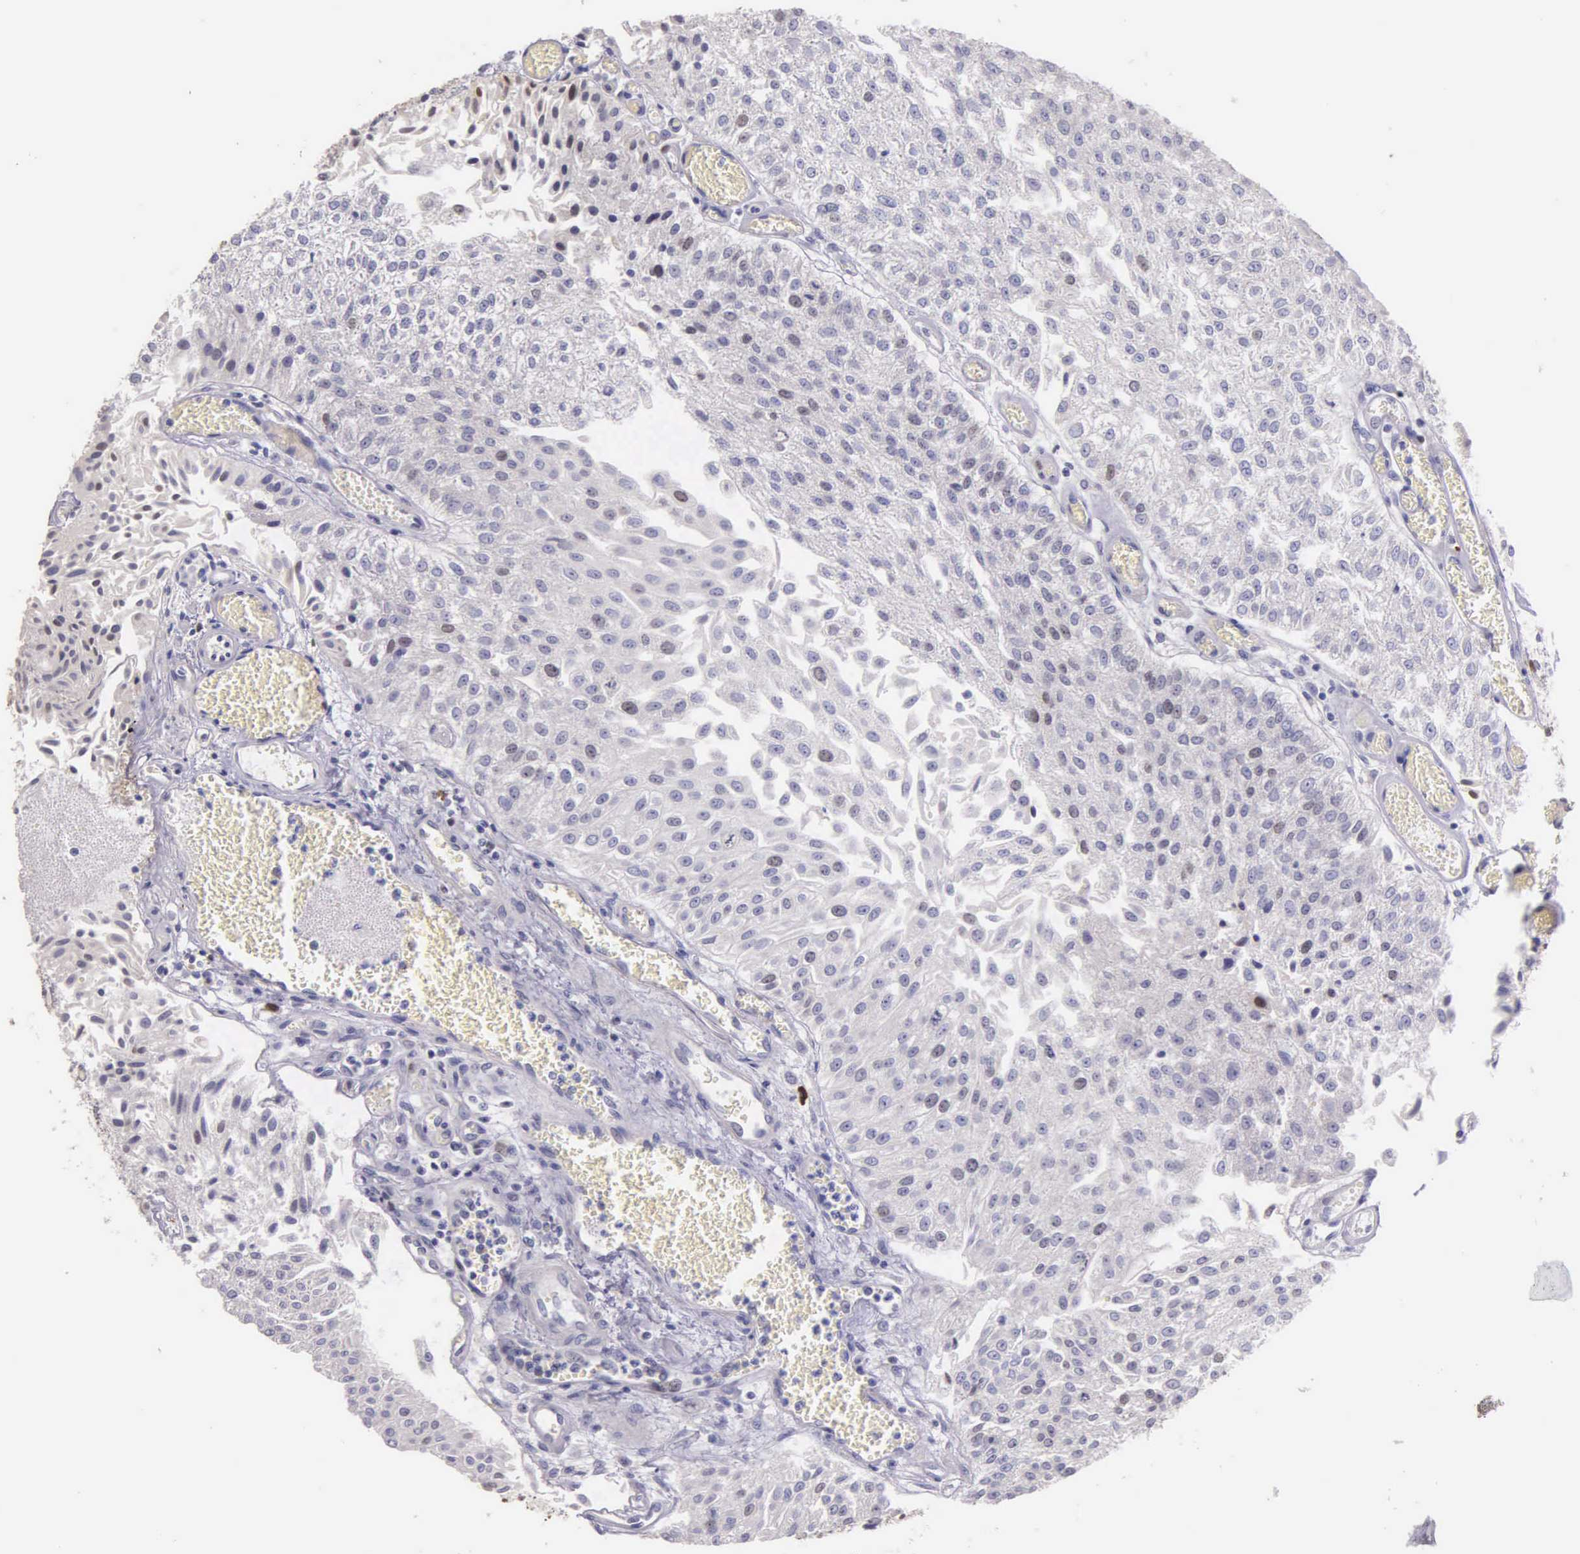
{"staining": {"intensity": "weak", "quantity": "<25%", "location": "nuclear"}, "tissue": "urothelial cancer", "cell_type": "Tumor cells", "image_type": "cancer", "snomed": [{"axis": "morphology", "description": "Urothelial carcinoma, Low grade"}, {"axis": "topography", "description": "Urinary bladder"}], "caption": "Immunohistochemistry (IHC) image of neoplastic tissue: human urothelial carcinoma (low-grade) stained with DAB (3,3'-diaminobenzidine) shows no significant protein staining in tumor cells. The staining is performed using DAB (3,3'-diaminobenzidine) brown chromogen with nuclei counter-stained in using hematoxylin.", "gene": "MCM5", "patient": {"sex": "male", "age": 86}}